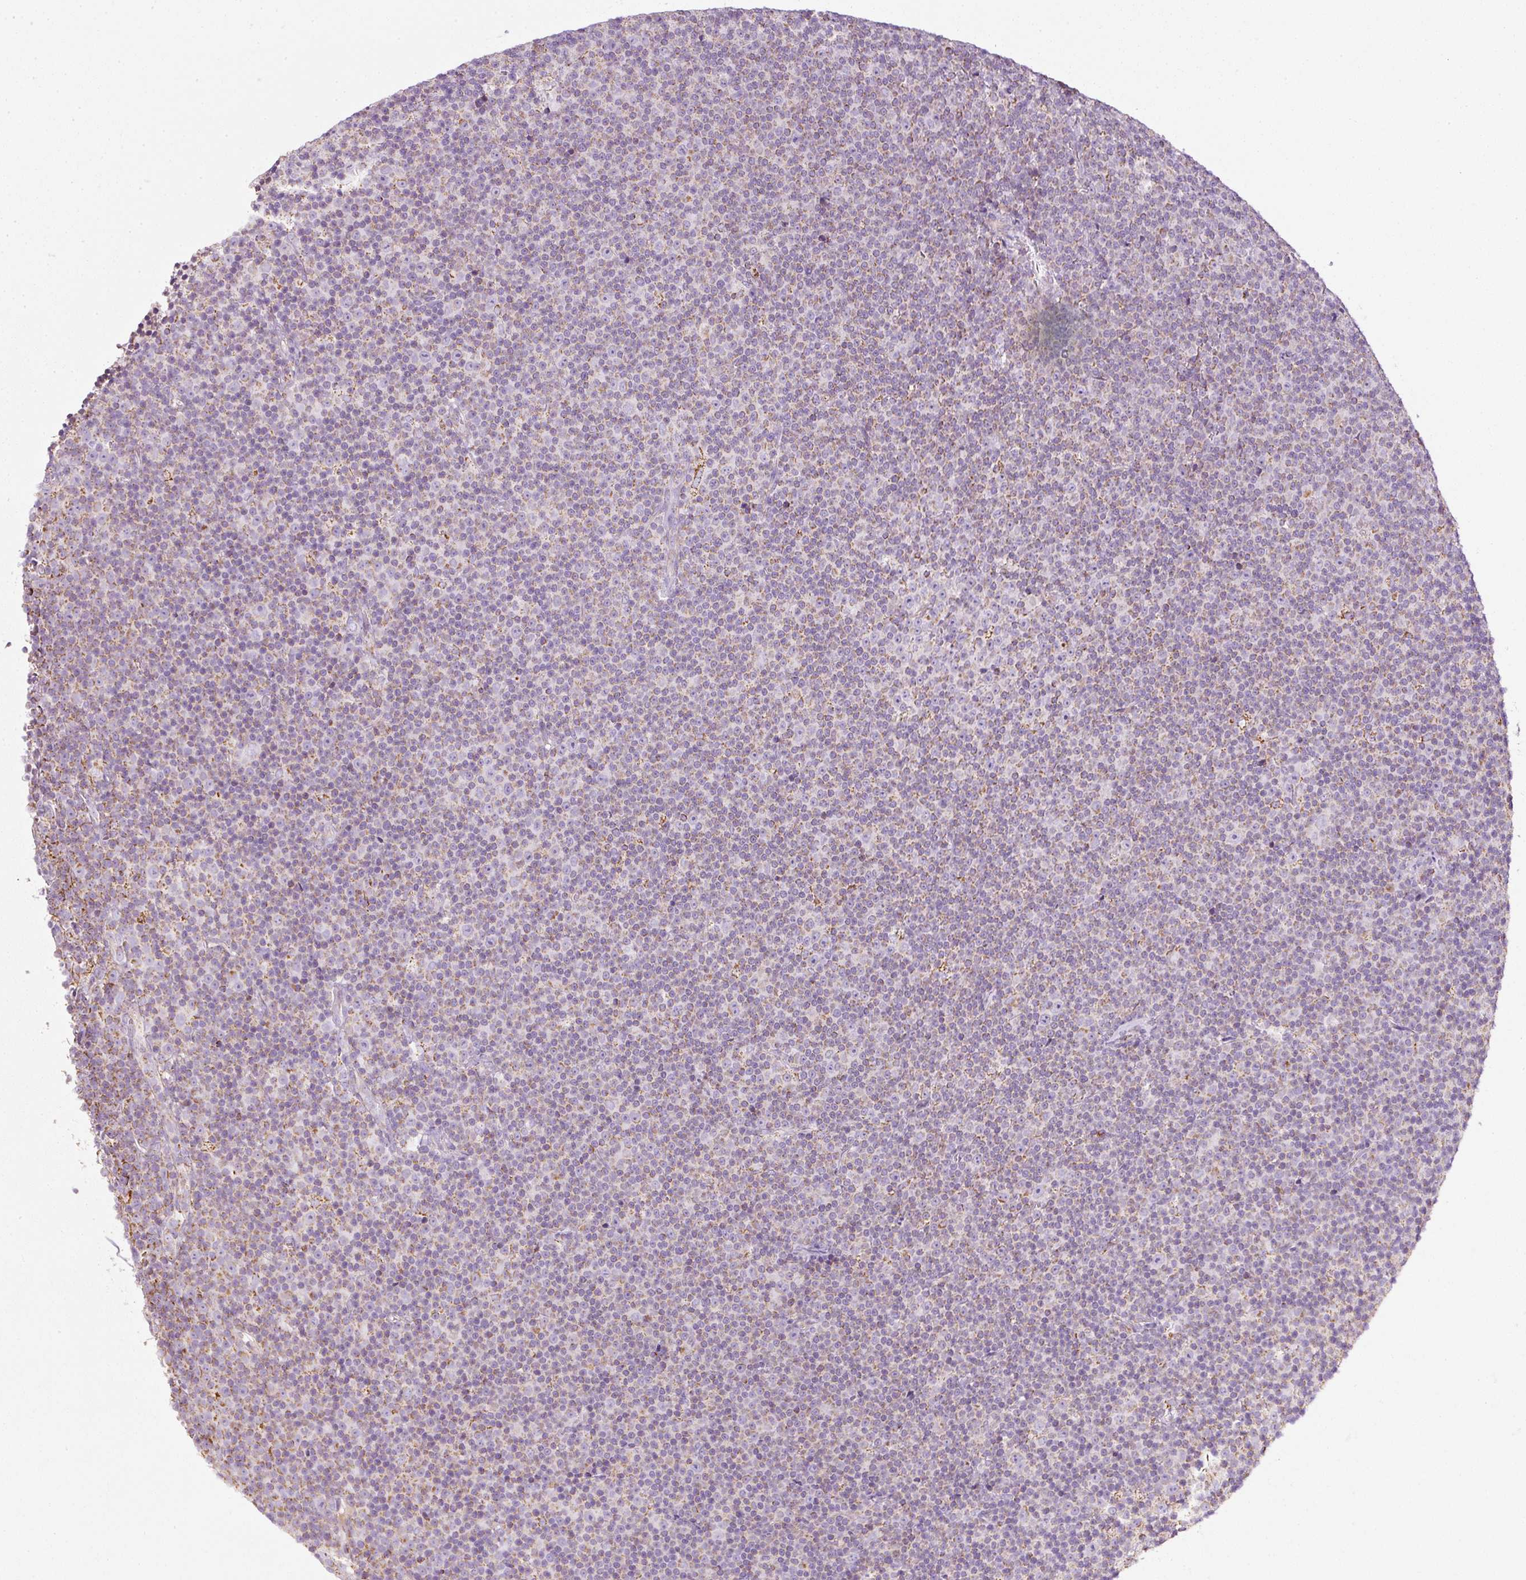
{"staining": {"intensity": "moderate", "quantity": "<25%", "location": "cytoplasmic/membranous"}, "tissue": "lymphoma", "cell_type": "Tumor cells", "image_type": "cancer", "snomed": [{"axis": "morphology", "description": "Malignant lymphoma, non-Hodgkin's type, Low grade"}, {"axis": "topography", "description": "Lymph node"}], "caption": "Lymphoma stained with DAB (3,3'-diaminobenzidine) IHC displays low levels of moderate cytoplasmic/membranous staining in approximately <25% of tumor cells.", "gene": "SDHA", "patient": {"sex": "female", "age": 67}}